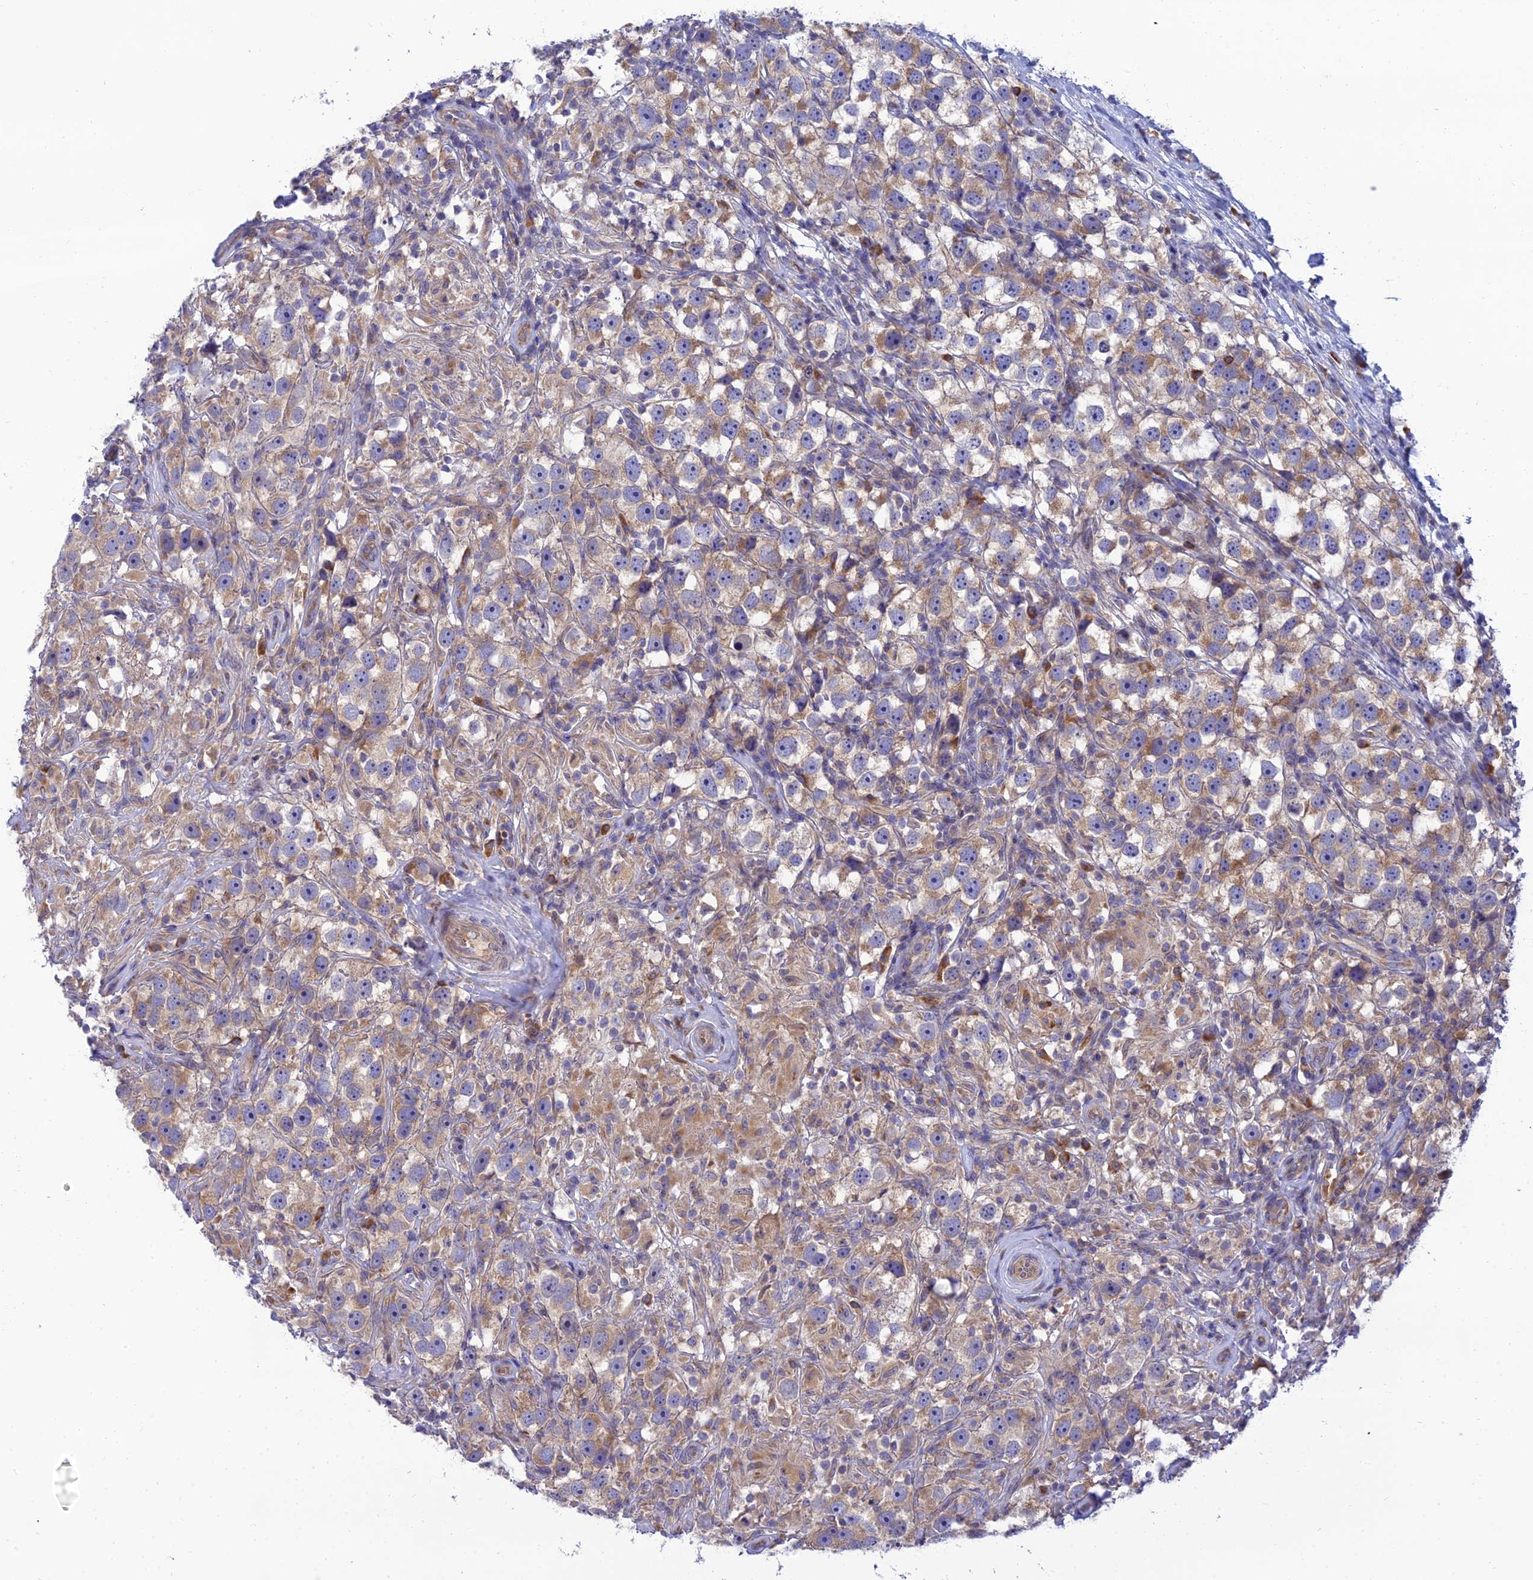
{"staining": {"intensity": "weak", "quantity": ">75%", "location": "cytoplasmic/membranous"}, "tissue": "testis cancer", "cell_type": "Tumor cells", "image_type": "cancer", "snomed": [{"axis": "morphology", "description": "Seminoma, NOS"}, {"axis": "topography", "description": "Testis"}], "caption": "Human testis cancer (seminoma) stained with a brown dye reveals weak cytoplasmic/membranous positive positivity in about >75% of tumor cells.", "gene": "CLCN7", "patient": {"sex": "male", "age": 49}}